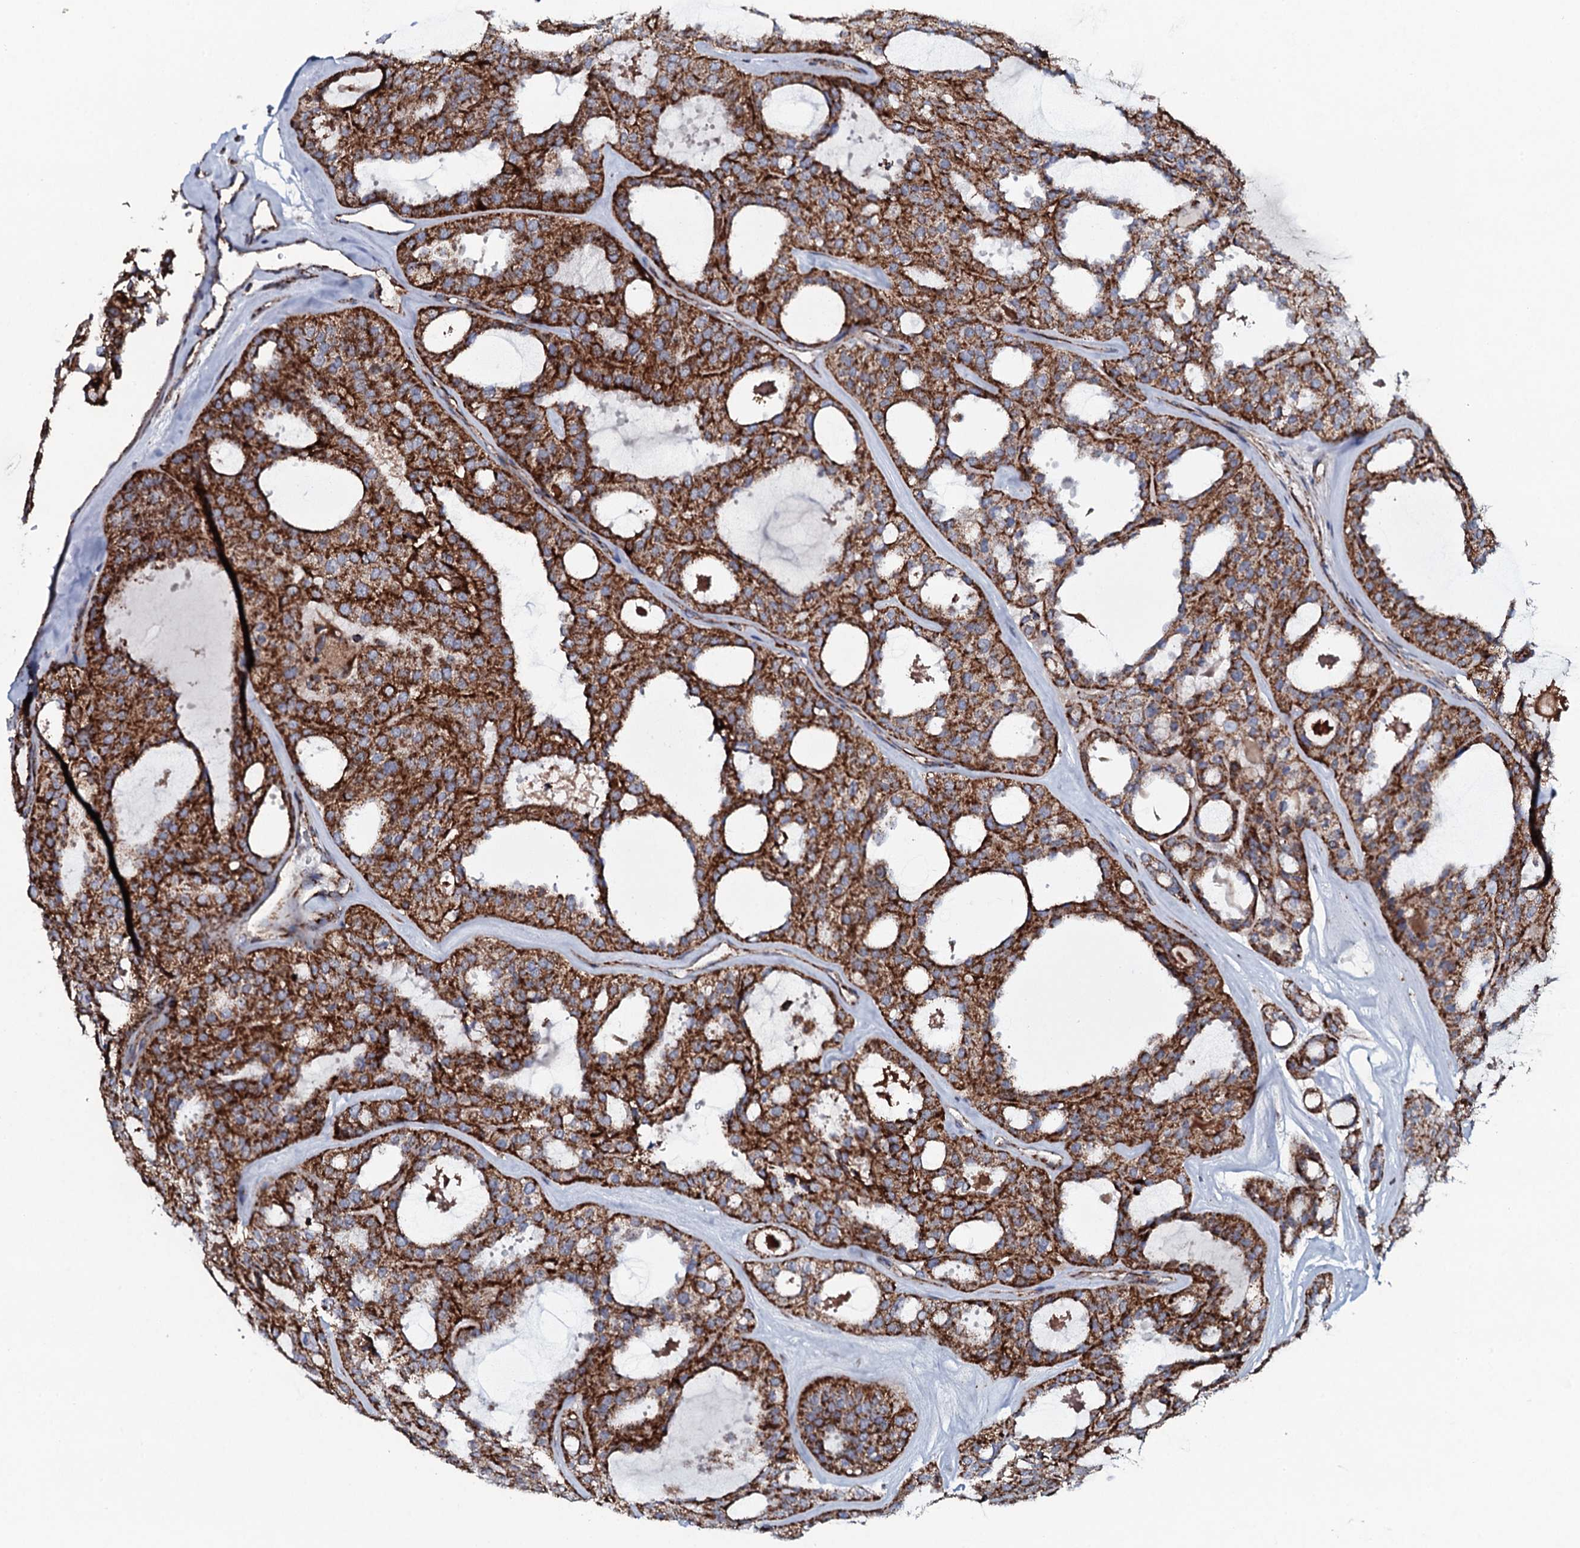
{"staining": {"intensity": "strong", "quantity": ">75%", "location": "cytoplasmic/membranous"}, "tissue": "thyroid cancer", "cell_type": "Tumor cells", "image_type": "cancer", "snomed": [{"axis": "morphology", "description": "Follicular adenoma carcinoma, NOS"}, {"axis": "topography", "description": "Thyroid gland"}], "caption": "Protein staining reveals strong cytoplasmic/membranous positivity in about >75% of tumor cells in thyroid cancer.", "gene": "EVC2", "patient": {"sex": "male", "age": 75}}